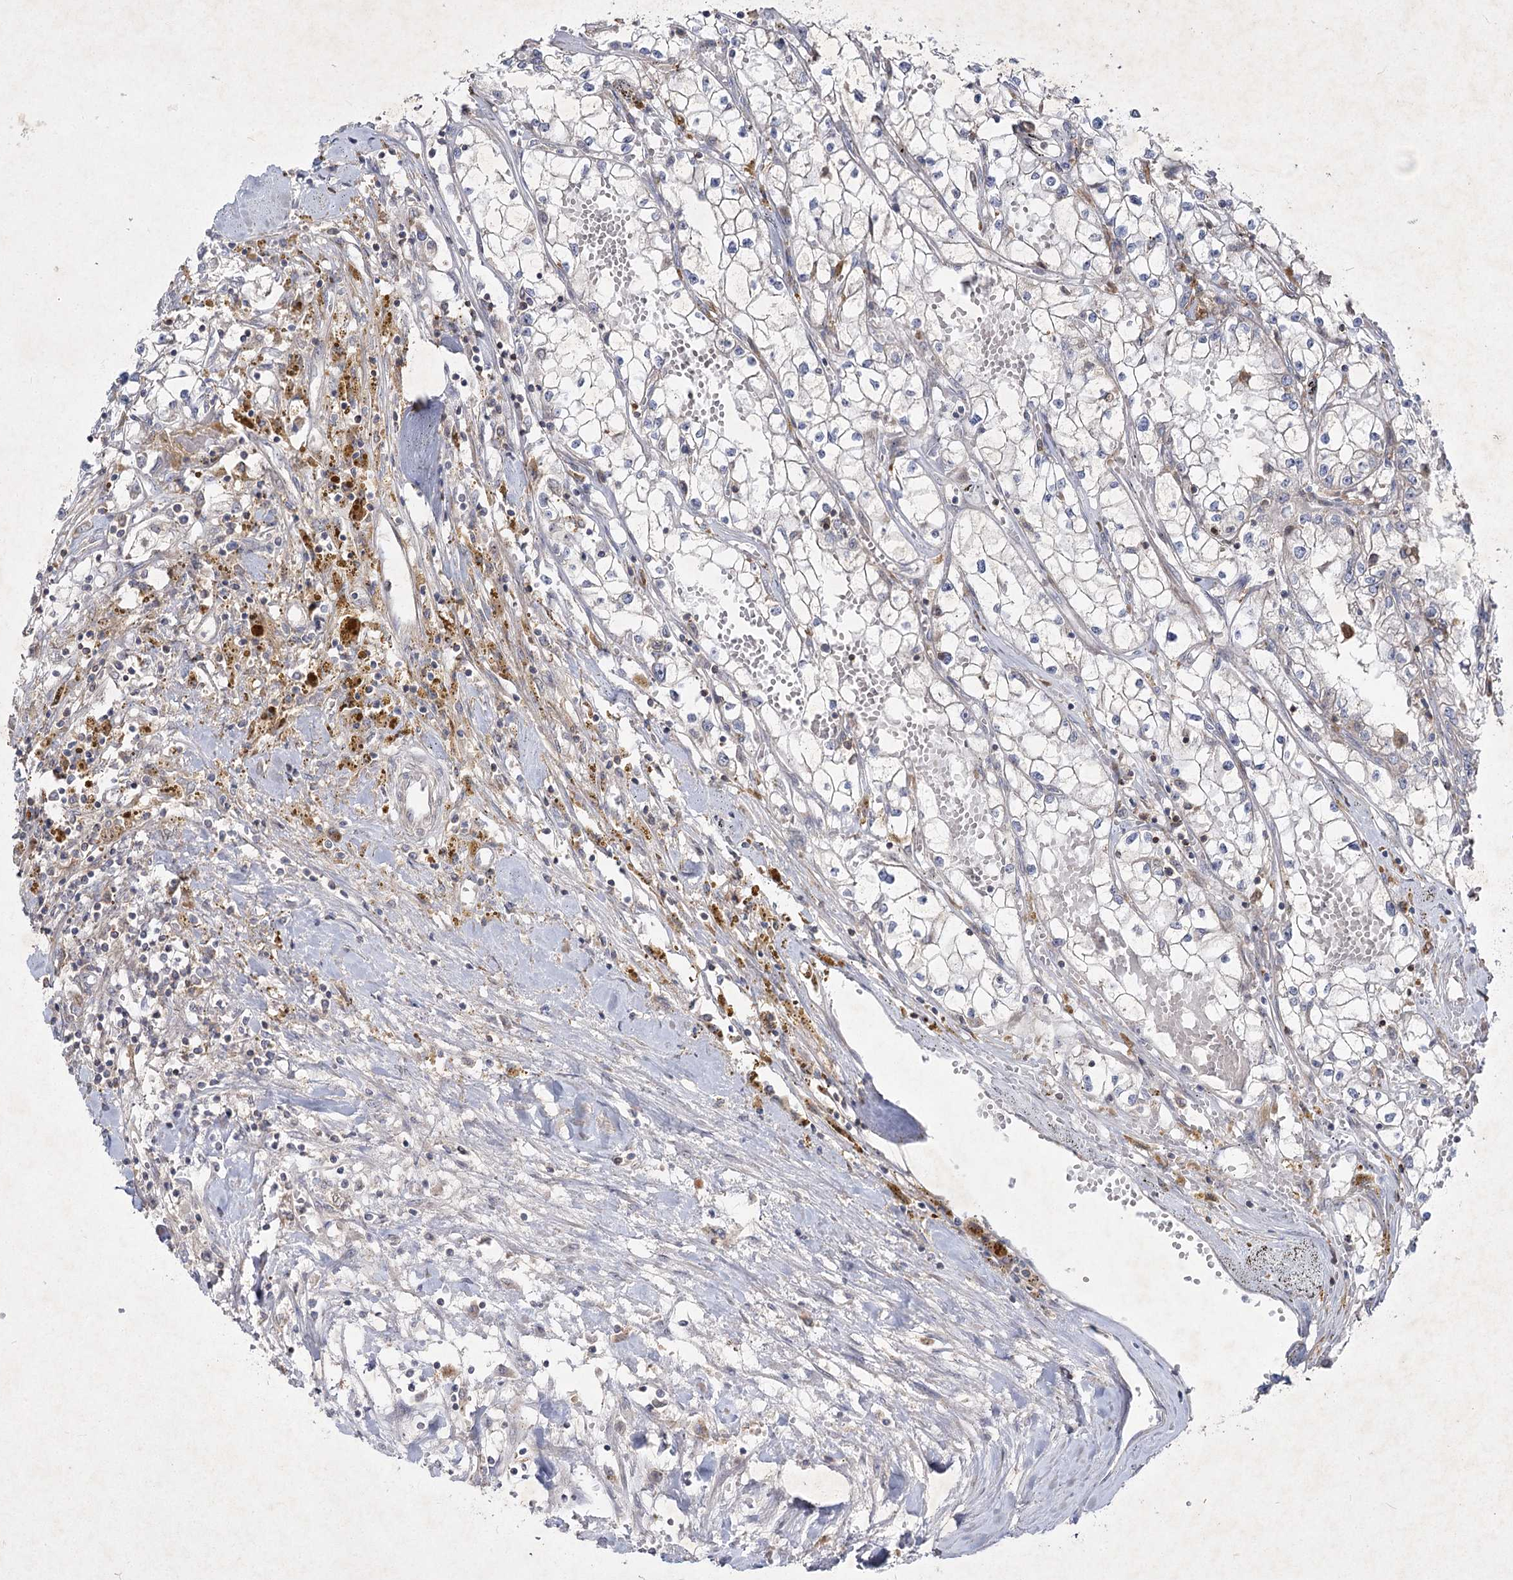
{"staining": {"intensity": "negative", "quantity": "none", "location": "none"}, "tissue": "renal cancer", "cell_type": "Tumor cells", "image_type": "cancer", "snomed": [{"axis": "morphology", "description": "Adenocarcinoma, NOS"}, {"axis": "topography", "description": "Kidney"}], "caption": "The micrograph displays no staining of tumor cells in adenocarcinoma (renal). (IHC, brightfield microscopy, high magnification).", "gene": "CIB2", "patient": {"sex": "male", "age": 56}}